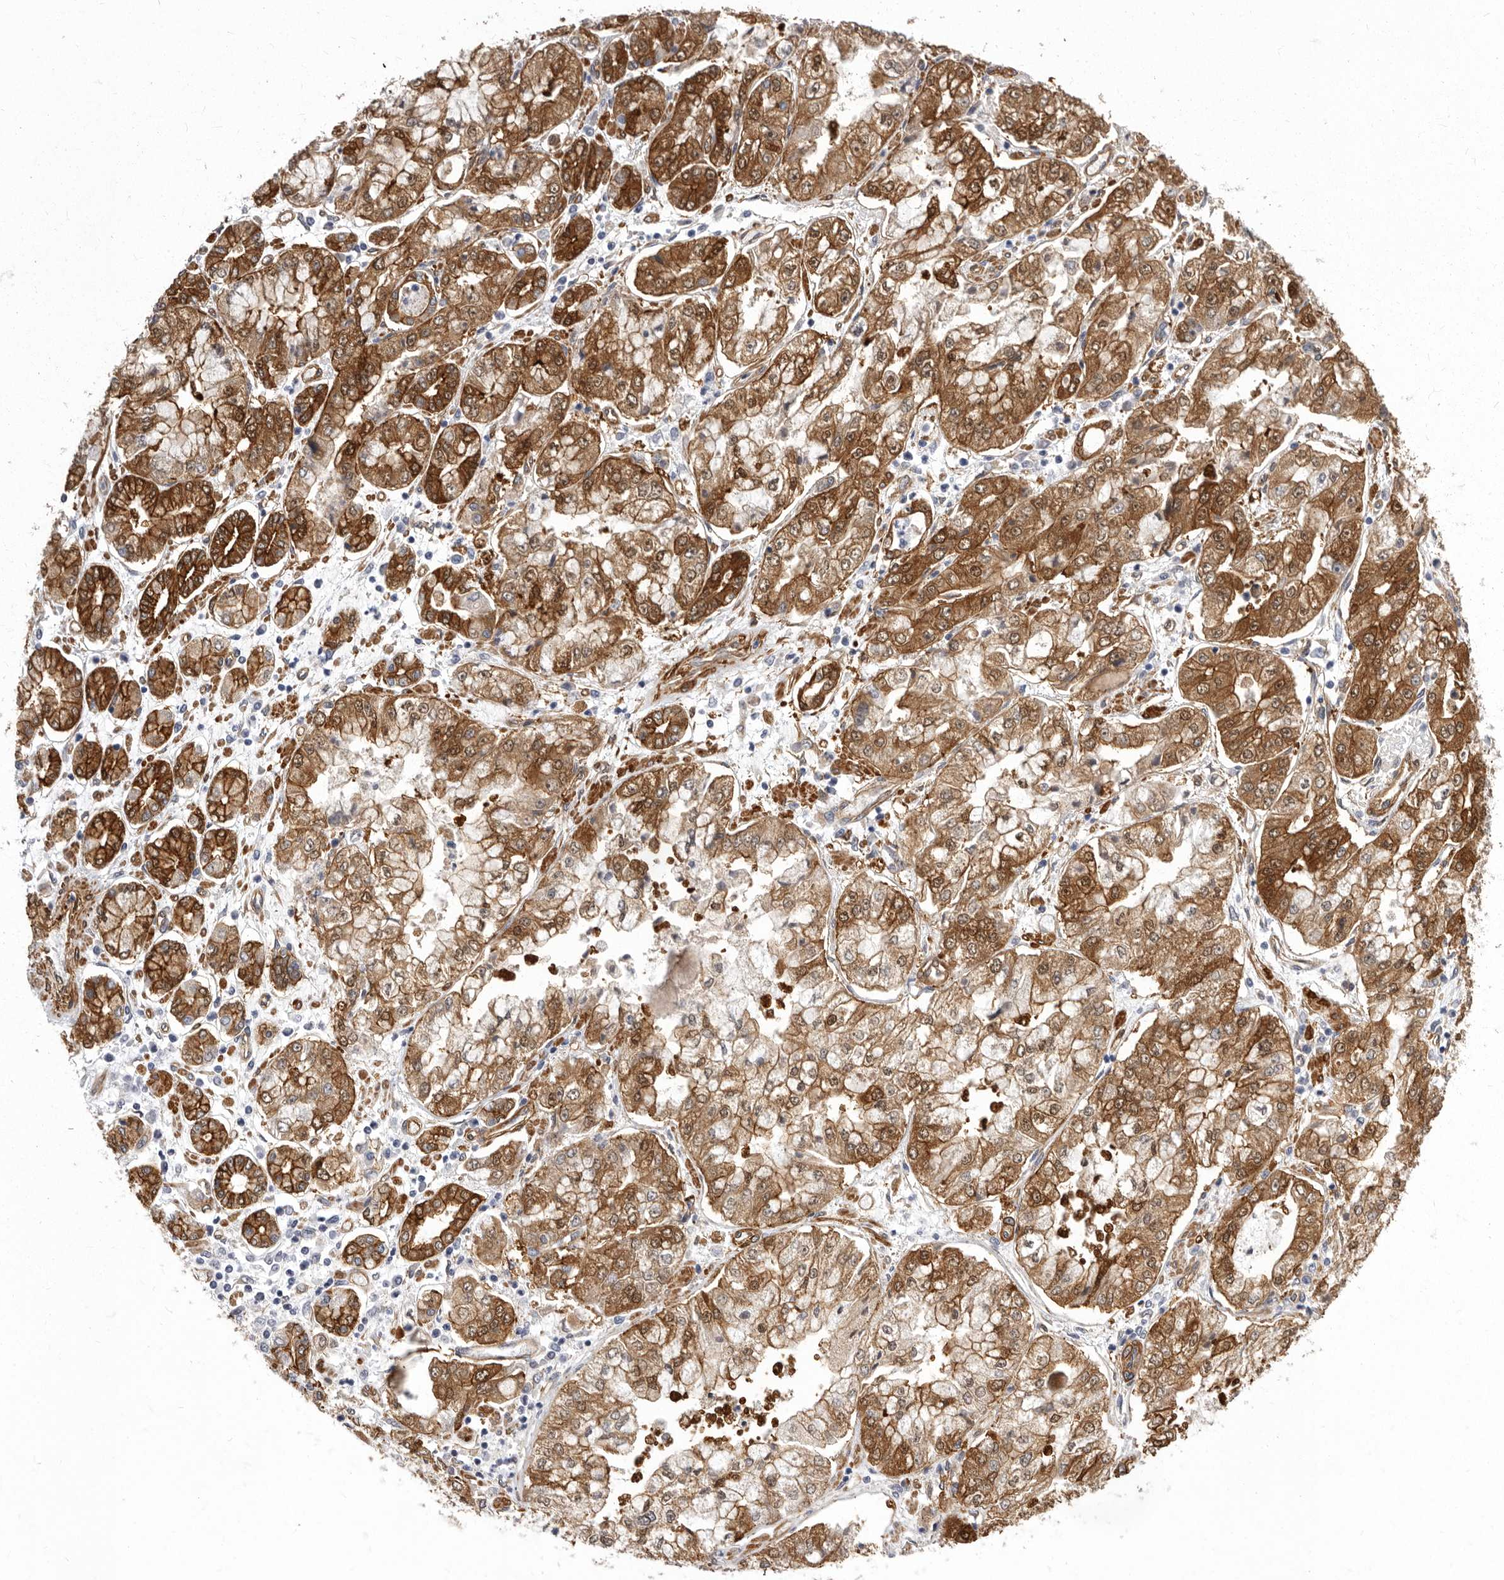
{"staining": {"intensity": "strong", "quantity": ">75%", "location": "cytoplasmic/membranous,nuclear"}, "tissue": "stomach cancer", "cell_type": "Tumor cells", "image_type": "cancer", "snomed": [{"axis": "morphology", "description": "Adenocarcinoma, NOS"}, {"axis": "topography", "description": "Stomach"}], "caption": "Strong cytoplasmic/membranous and nuclear protein staining is present in about >75% of tumor cells in stomach cancer.", "gene": "ENAH", "patient": {"sex": "male", "age": 76}}